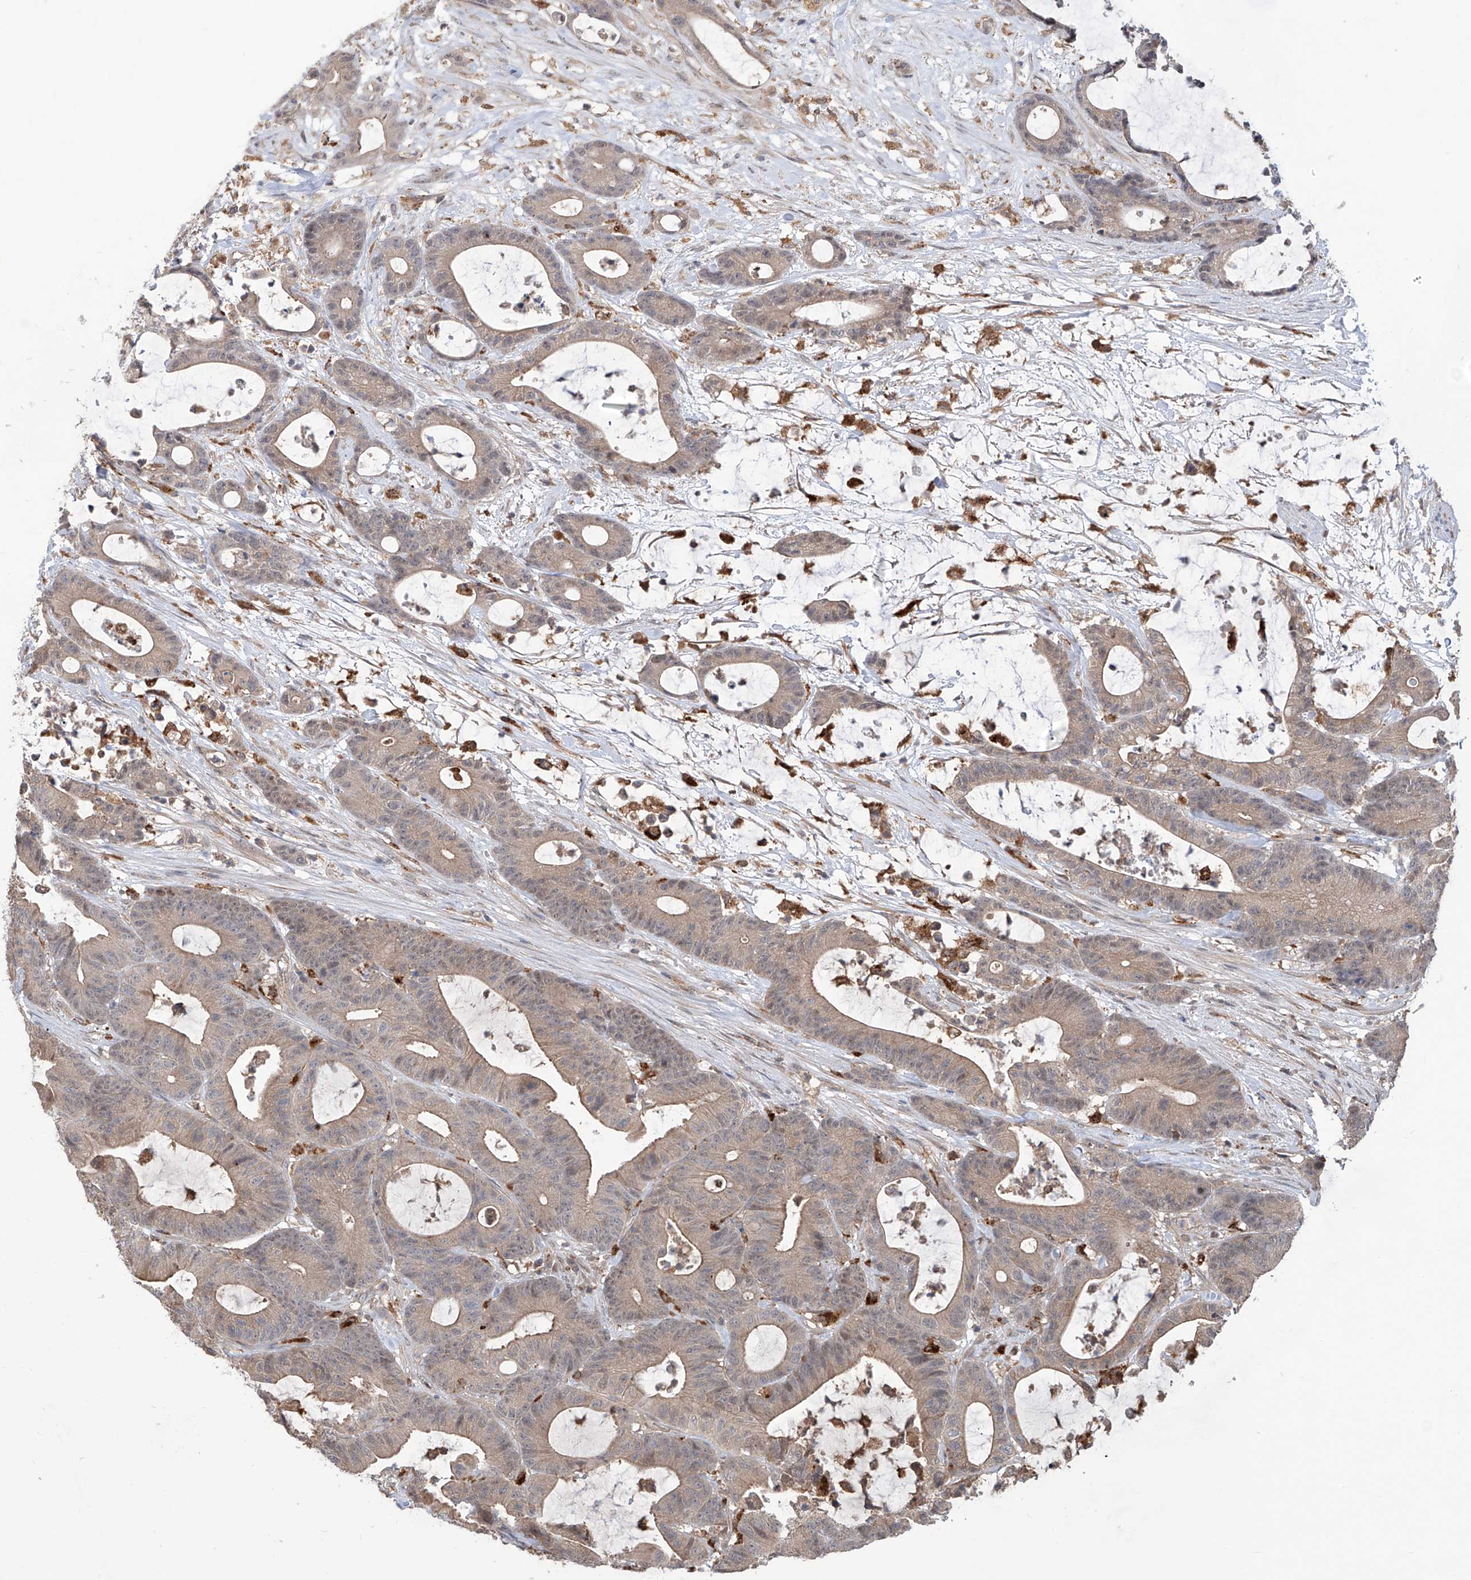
{"staining": {"intensity": "weak", "quantity": "<25%", "location": "cytoplasmic/membranous"}, "tissue": "colorectal cancer", "cell_type": "Tumor cells", "image_type": "cancer", "snomed": [{"axis": "morphology", "description": "Adenocarcinoma, NOS"}, {"axis": "topography", "description": "Colon"}], "caption": "High magnification brightfield microscopy of colorectal cancer (adenocarcinoma) stained with DAB (3,3'-diaminobenzidine) (brown) and counterstained with hematoxylin (blue): tumor cells show no significant staining. Brightfield microscopy of IHC stained with DAB (brown) and hematoxylin (blue), captured at high magnification.", "gene": "HOXC8", "patient": {"sex": "female", "age": 84}}